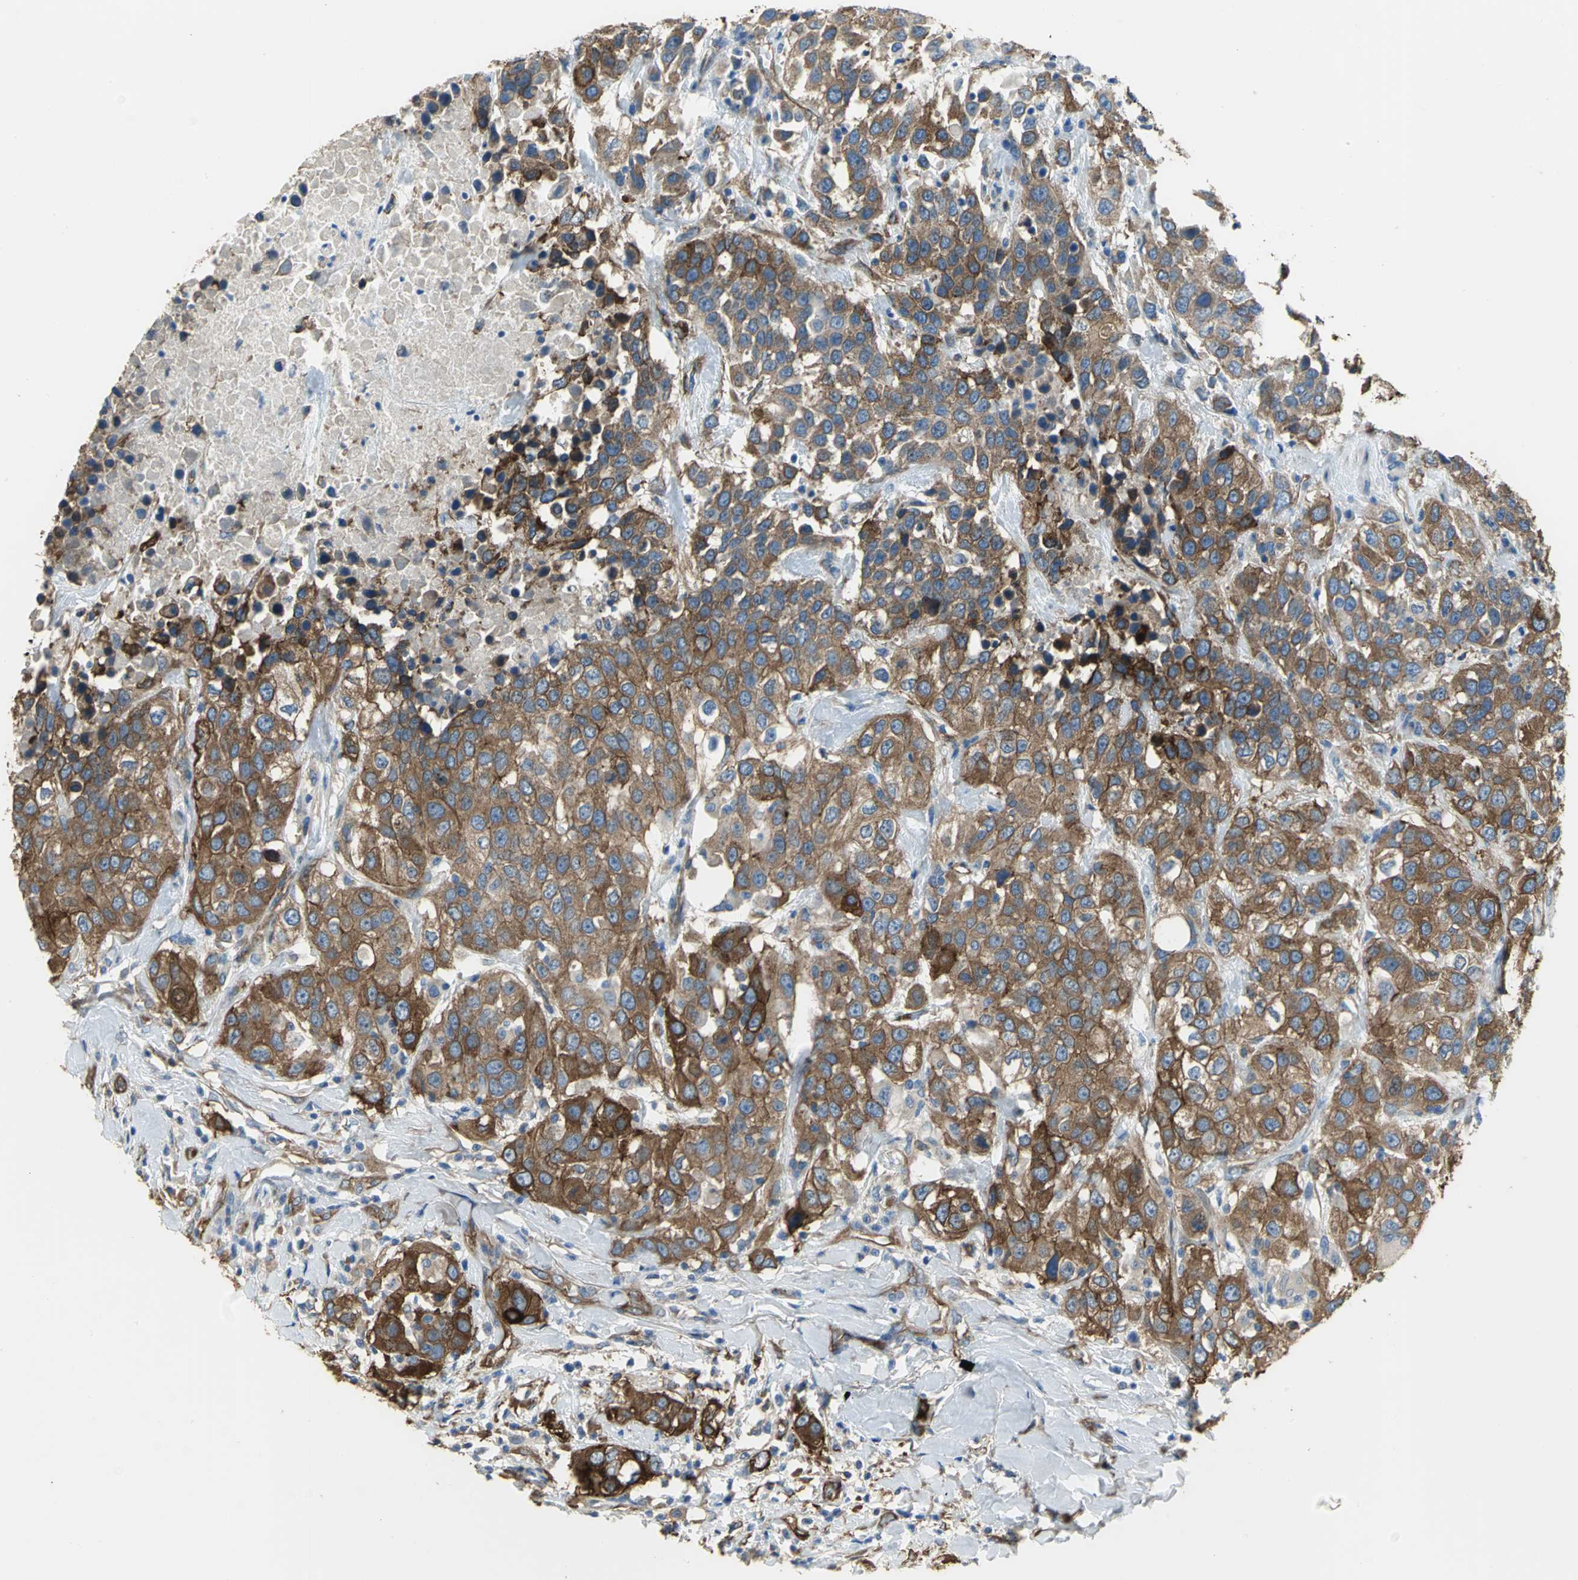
{"staining": {"intensity": "strong", "quantity": ">75%", "location": "cytoplasmic/membranous"}, "tissue": "urothelial cancer", "cell_type": "Tumor cells", "image_type": "cancer", "snomed": [{"axis": "morphology", "description": "Urothelial carcinoma, High grade"}, {"axis": "topography", "description": "Urinary bladder"}], "caption": "A photomicrograph of human urothelial carcinoma (high-grade) stained for a protein exhibits strong cytoplasmic/membranous brown staining in tumor cells.", "gene": "FLNB", "patient": {"sex": "female", "age": 80}}